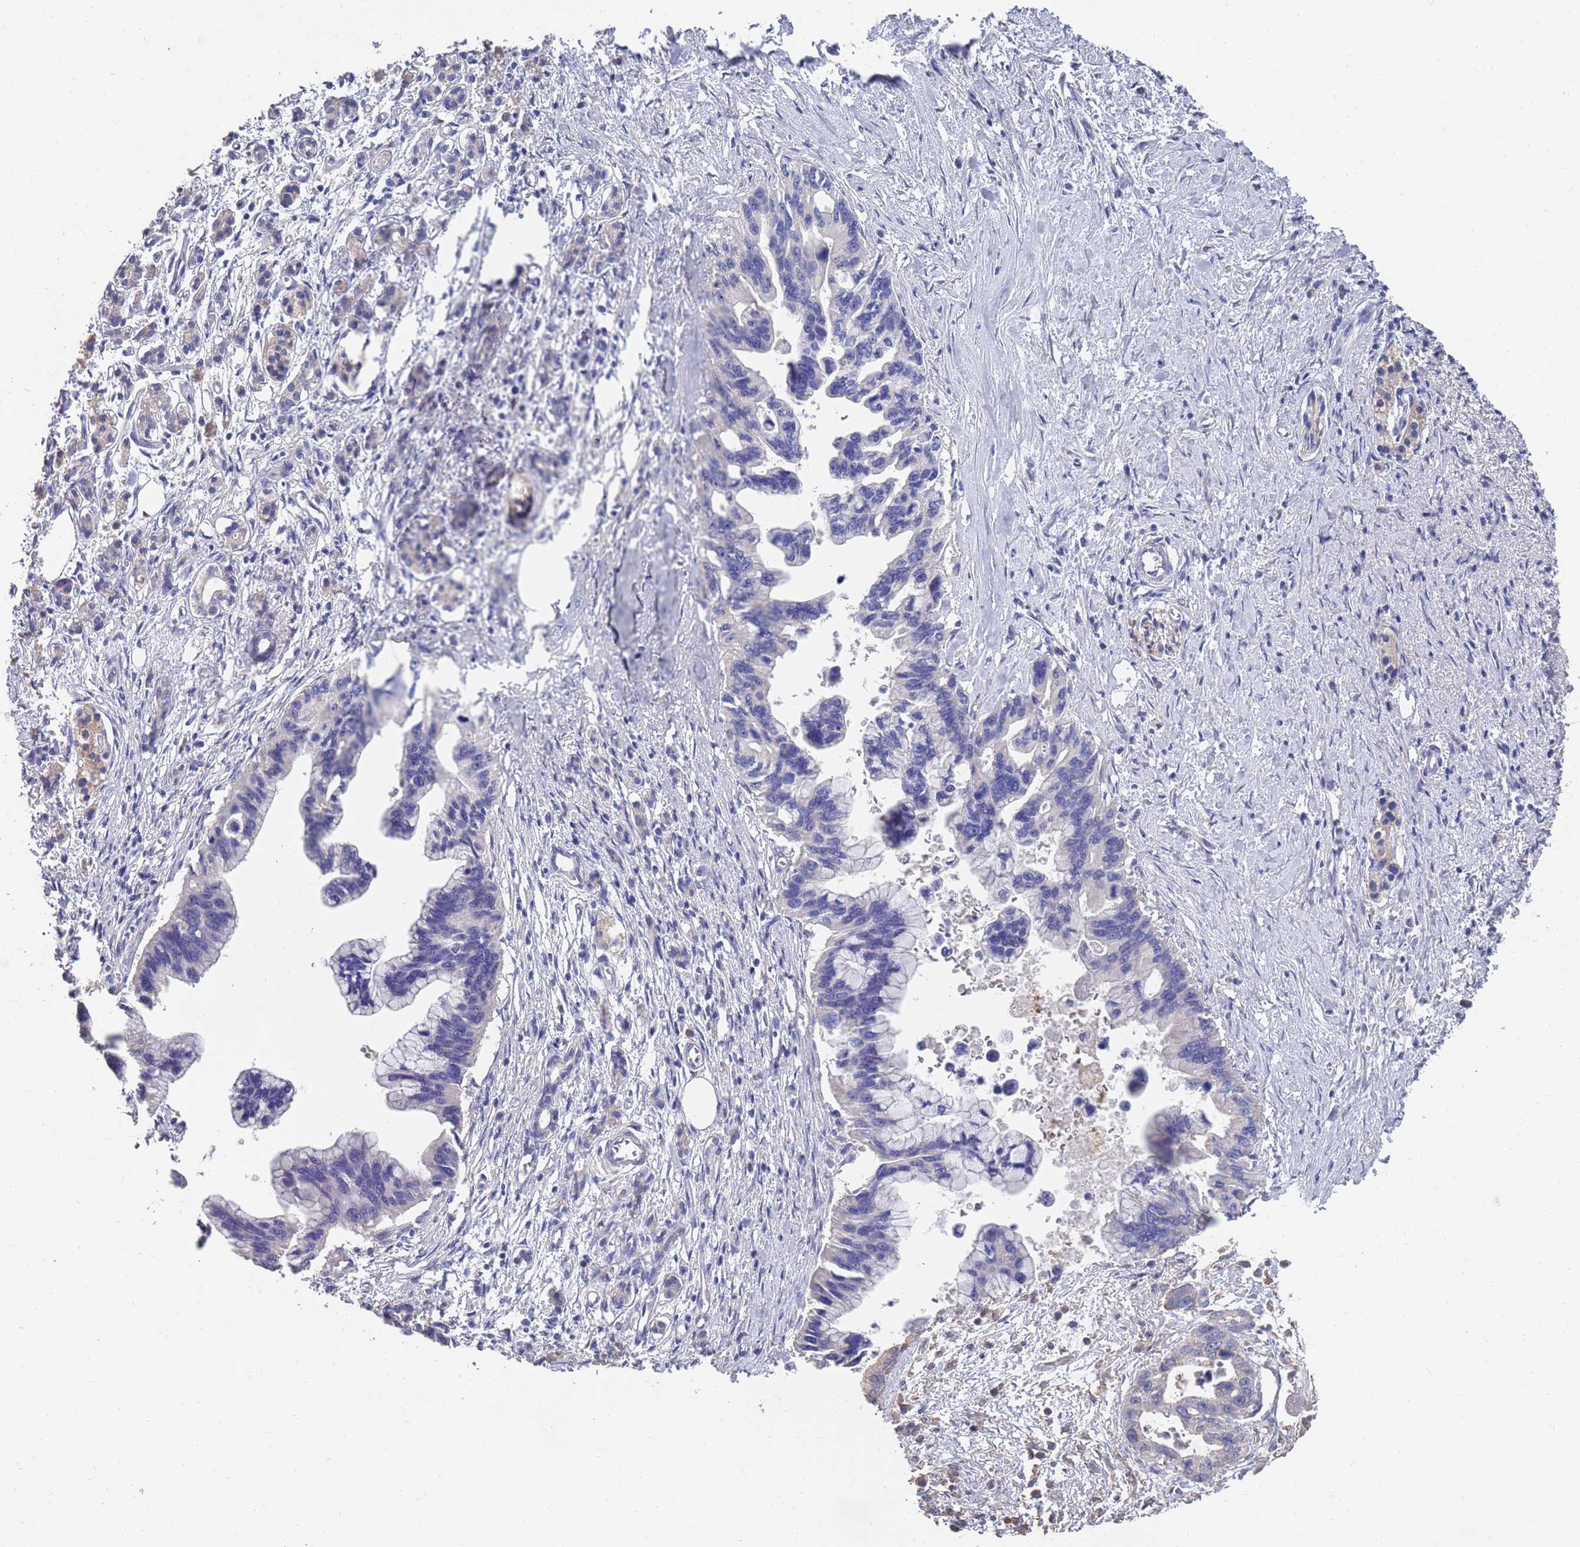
{"staining": {"intensity": "negative", "quantity": "none", "location": "none"}, "tissue": "pancreatic cancer", "cell_type": "Tumor cells", "image_type": "cancer", "snomed": [{"axis": "morphology", "description": "Adenocarcinoma, NOS"}, {"axis": "topography", "description": "Pancreas"}], "caption": "DAB (3,3'-diaminobenzidine) immunohistochemical staining of human pancreatic adenocarcinoma reveals no significant expression in tumor cells.", "gene": "BTBD18", "patient": {"sex": "female", "age": 83}}